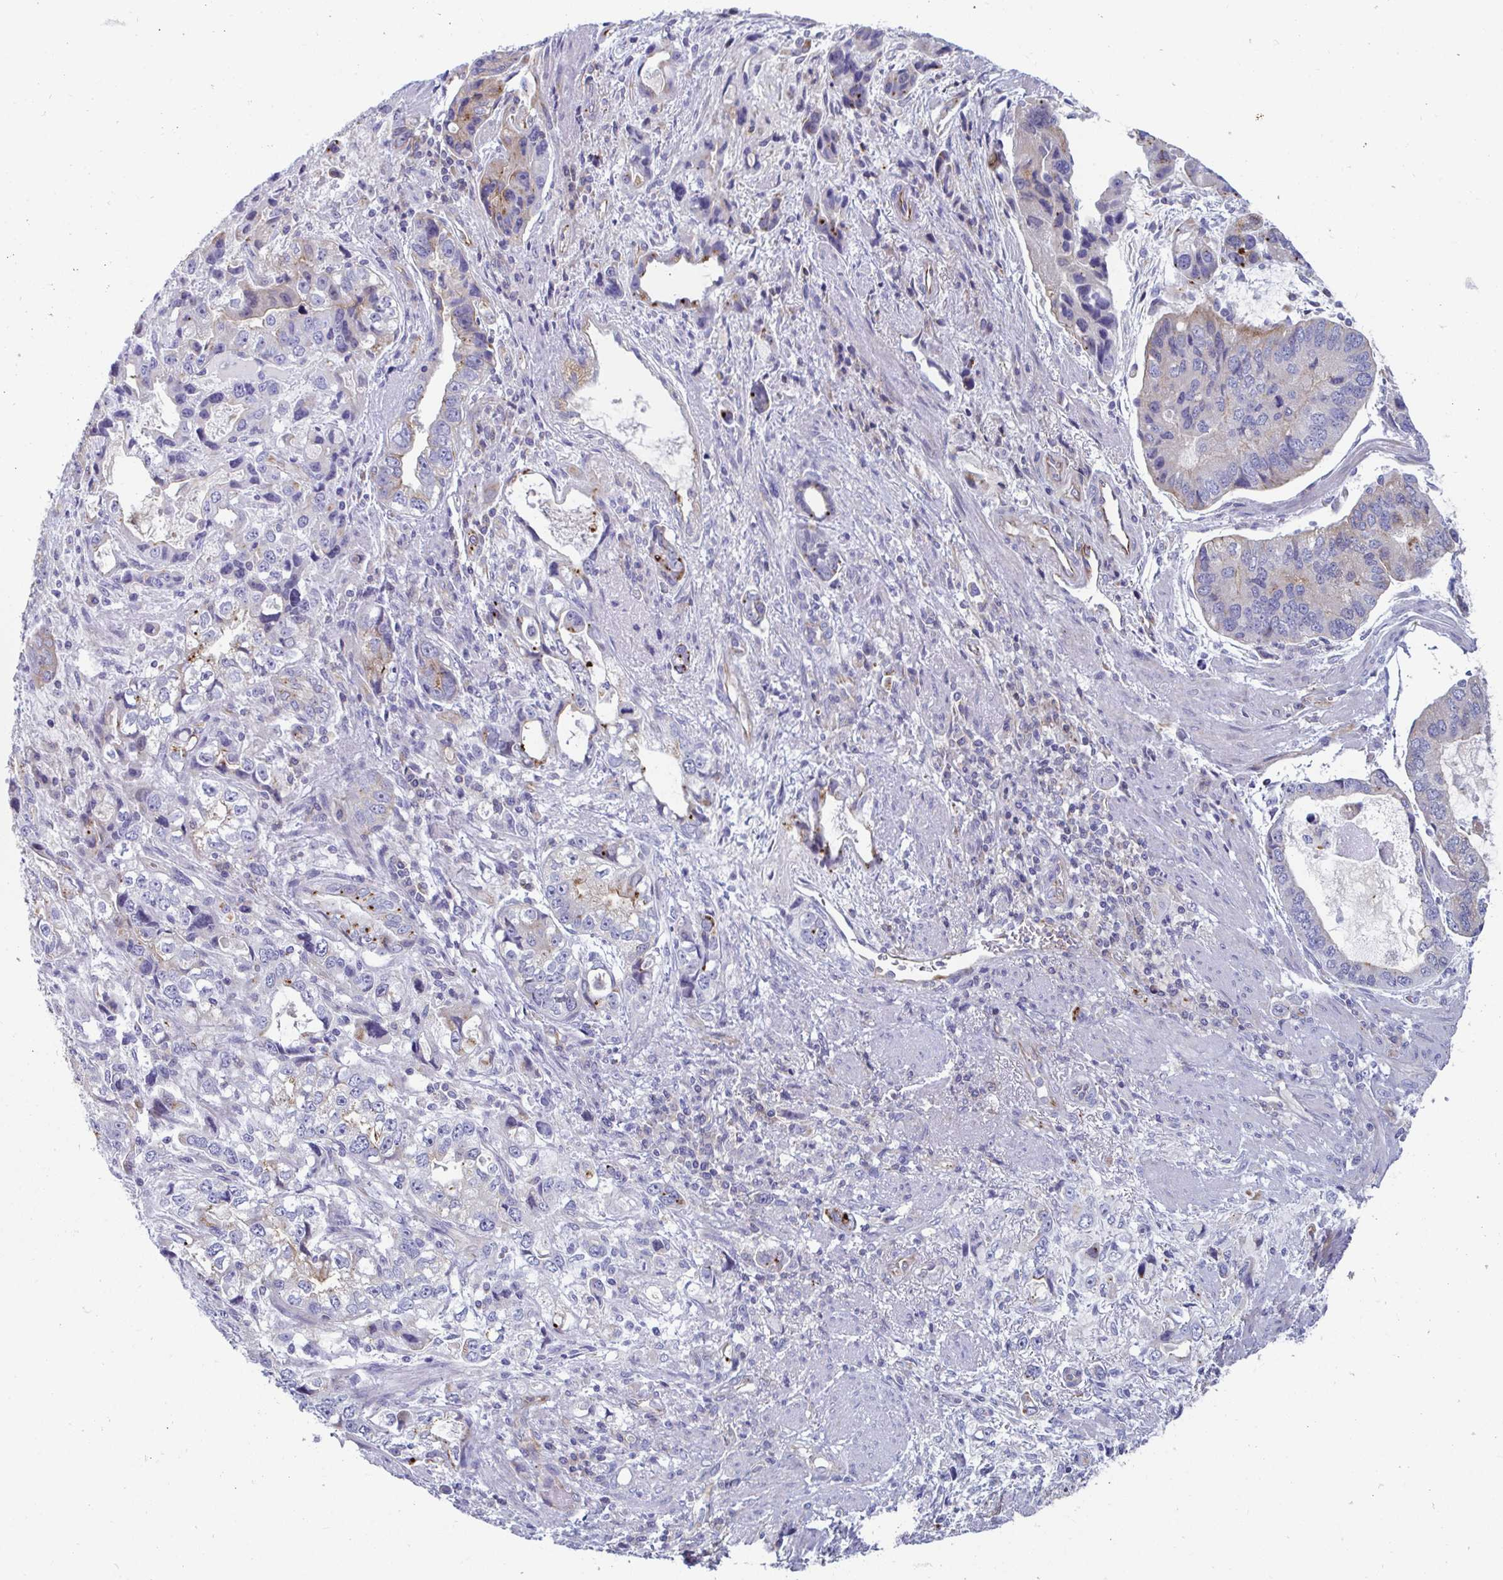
{"staining": {"intensity": "negative", "quantity": "none", "location": "none"}, "tissue": "stomach cancer", "cell_type": "Tumor cells", "image_type": "cancer", "snomed": [{"axis": "morphology", "description": "Adenocarcinoma, NOS"}, {"axis": "topography", "description": "Stomach, lower"}], "caption": "Tumor cells show no significant positivity in stomach adenocarcinoma.", "gene": "SLC9A6", "patient": {"sex": "female", "age": 93}}